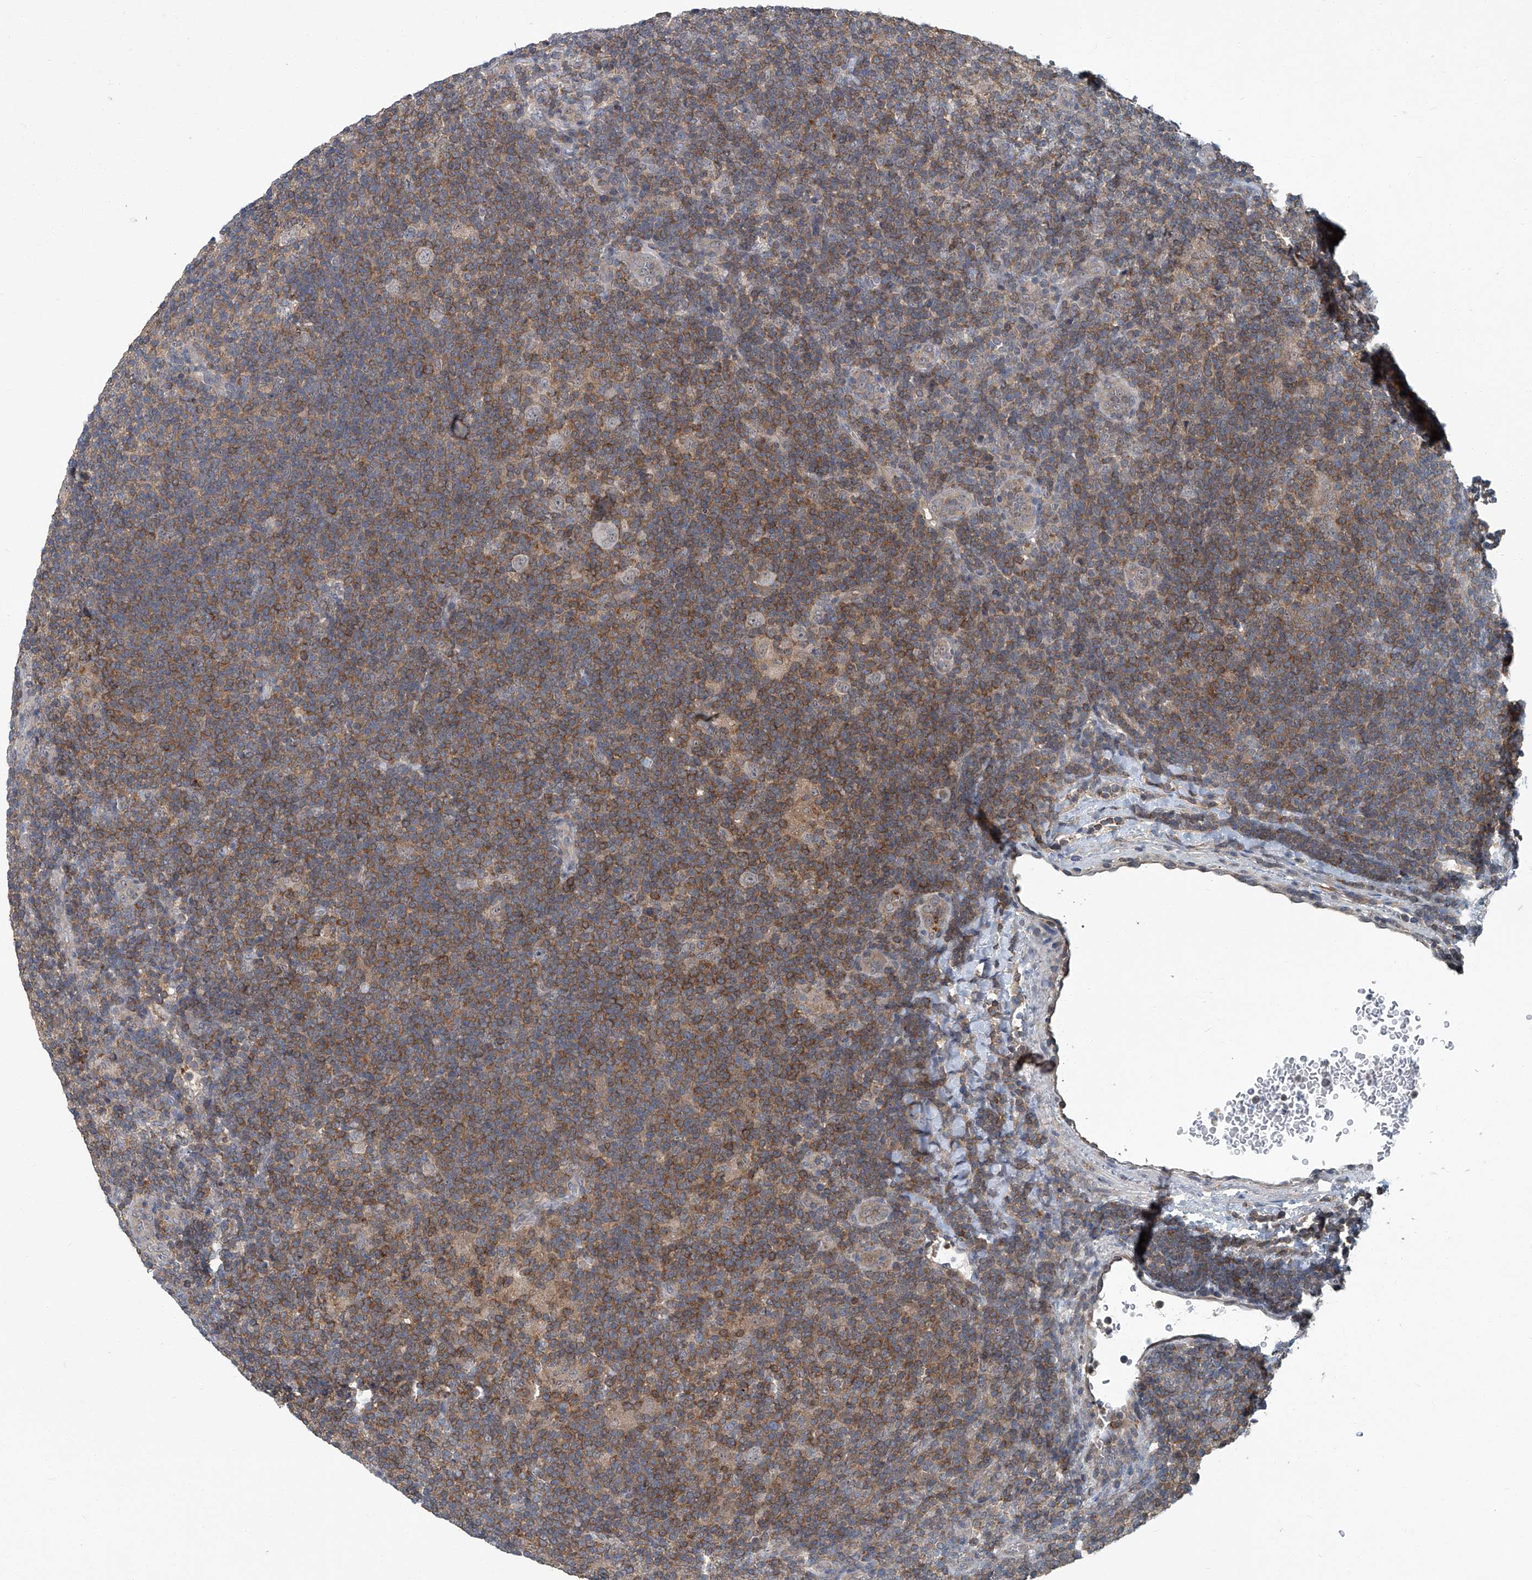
{"staining": {"intensity": "negative", "quantity": "none", "location": "none"}, "tissue": "lymphoma", "cell_type": "Tumor cells", "image_type": "cancer", "snomed": [{"axis": "morphology", "description": "Hodgkin's disease, NOS"}, {"axis": "topography", "description": "Lymph node"}], "caption": "Hodgkin's disease was stained to show a protein in brown. There is no significant positivity in tumor cells.", "gene": "AKNAD1", "patient": {"sex": "female", "age": 57}}